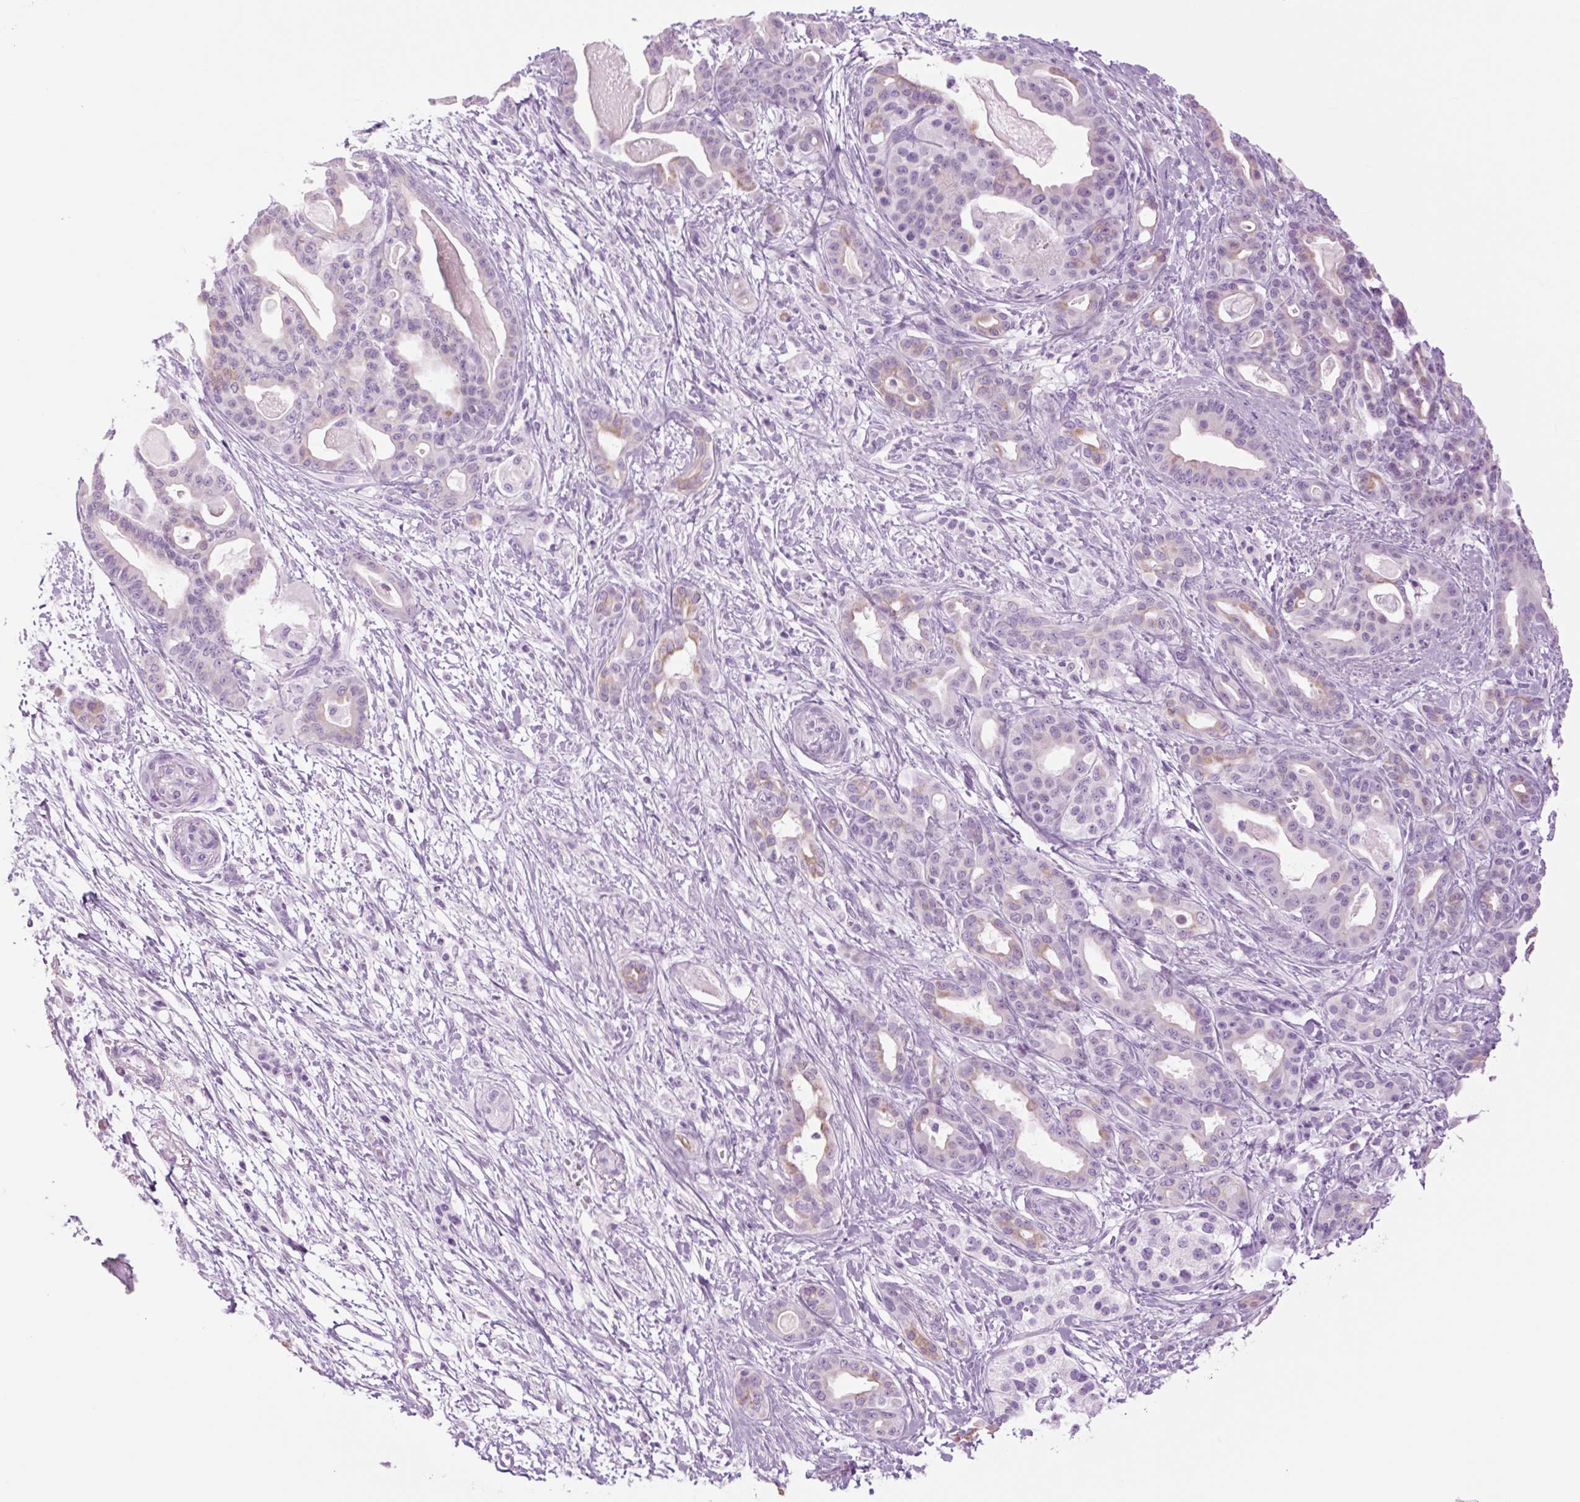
{"staining": {"intensity": "weak", "quantity": "<25%", "location": "cytoplasmic/membranous"}, "tissue": "pancreatic cancer", "cell_type": "Tumor cells", "image_type": "cancer", "snomed": [{"axis": "morphology", "description": "Adenocarcinoma, NOS"}, {"axis": "topography", "description": "Pancreas"}], "caption": "Micrograph shows no protein staining in tumor cells of pancreatic adenocarcinoma tissue.", "gene": "TFF2", "patient": {"sex": "male", "age": 63}}